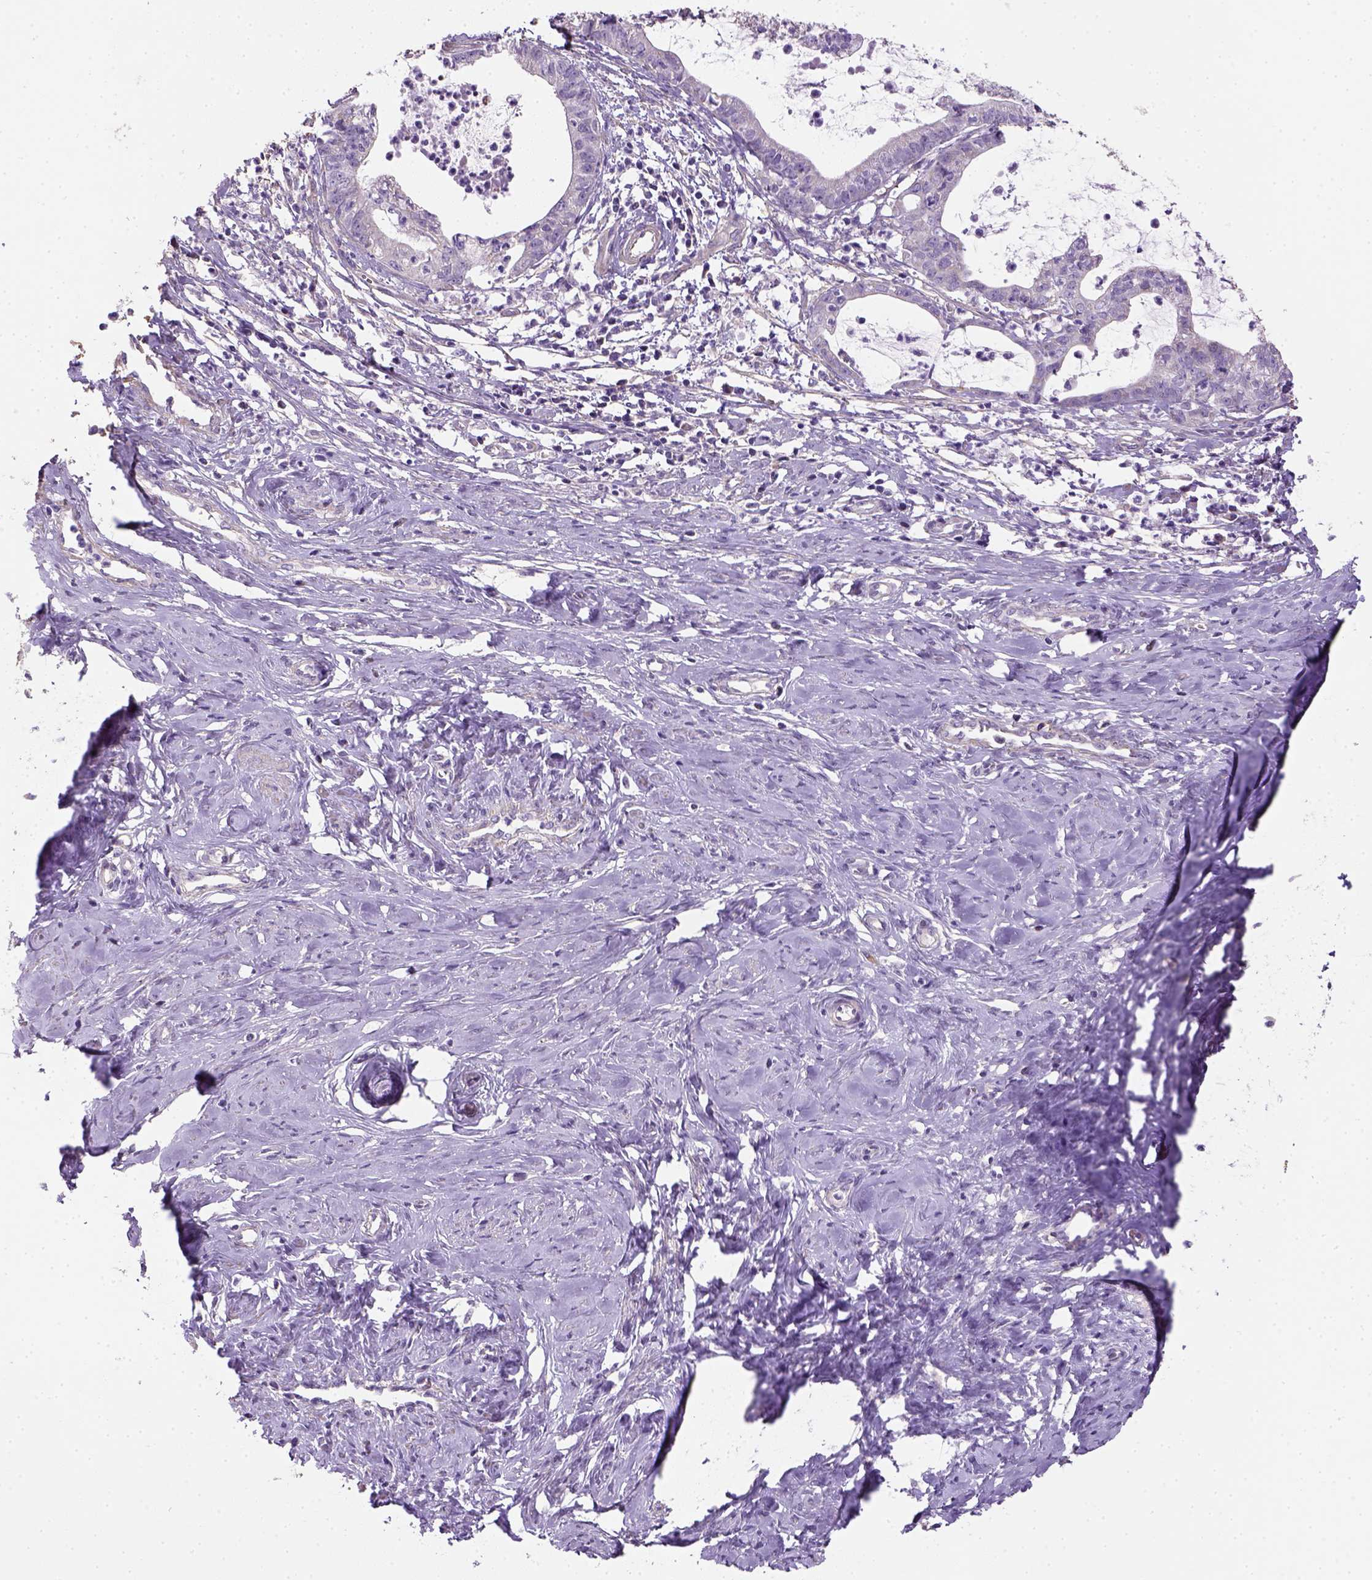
{"staining": {"intensity": "negative", "quantity": "none", "location": "none"}, "tissue": "cervical cancer", "cell_type": "Tumor cells", "image_type": "cancer", "snomed": [{"axis": "morphology", "description": "Normal tissue, NOS"}, {"axis": "morphology", "description": "Adenocarcinoma, NOS"}, {"axis": "topography", "description": "Cervix"}], "caption": "This image is of cervical adenocarcinoma stained with IHC to label a protein in brown with the nuclei are counter-stained blue. There is no expression in tumor cells.", "gene": "HTRA1", "patient": {"sex": "female", "age": 38}}